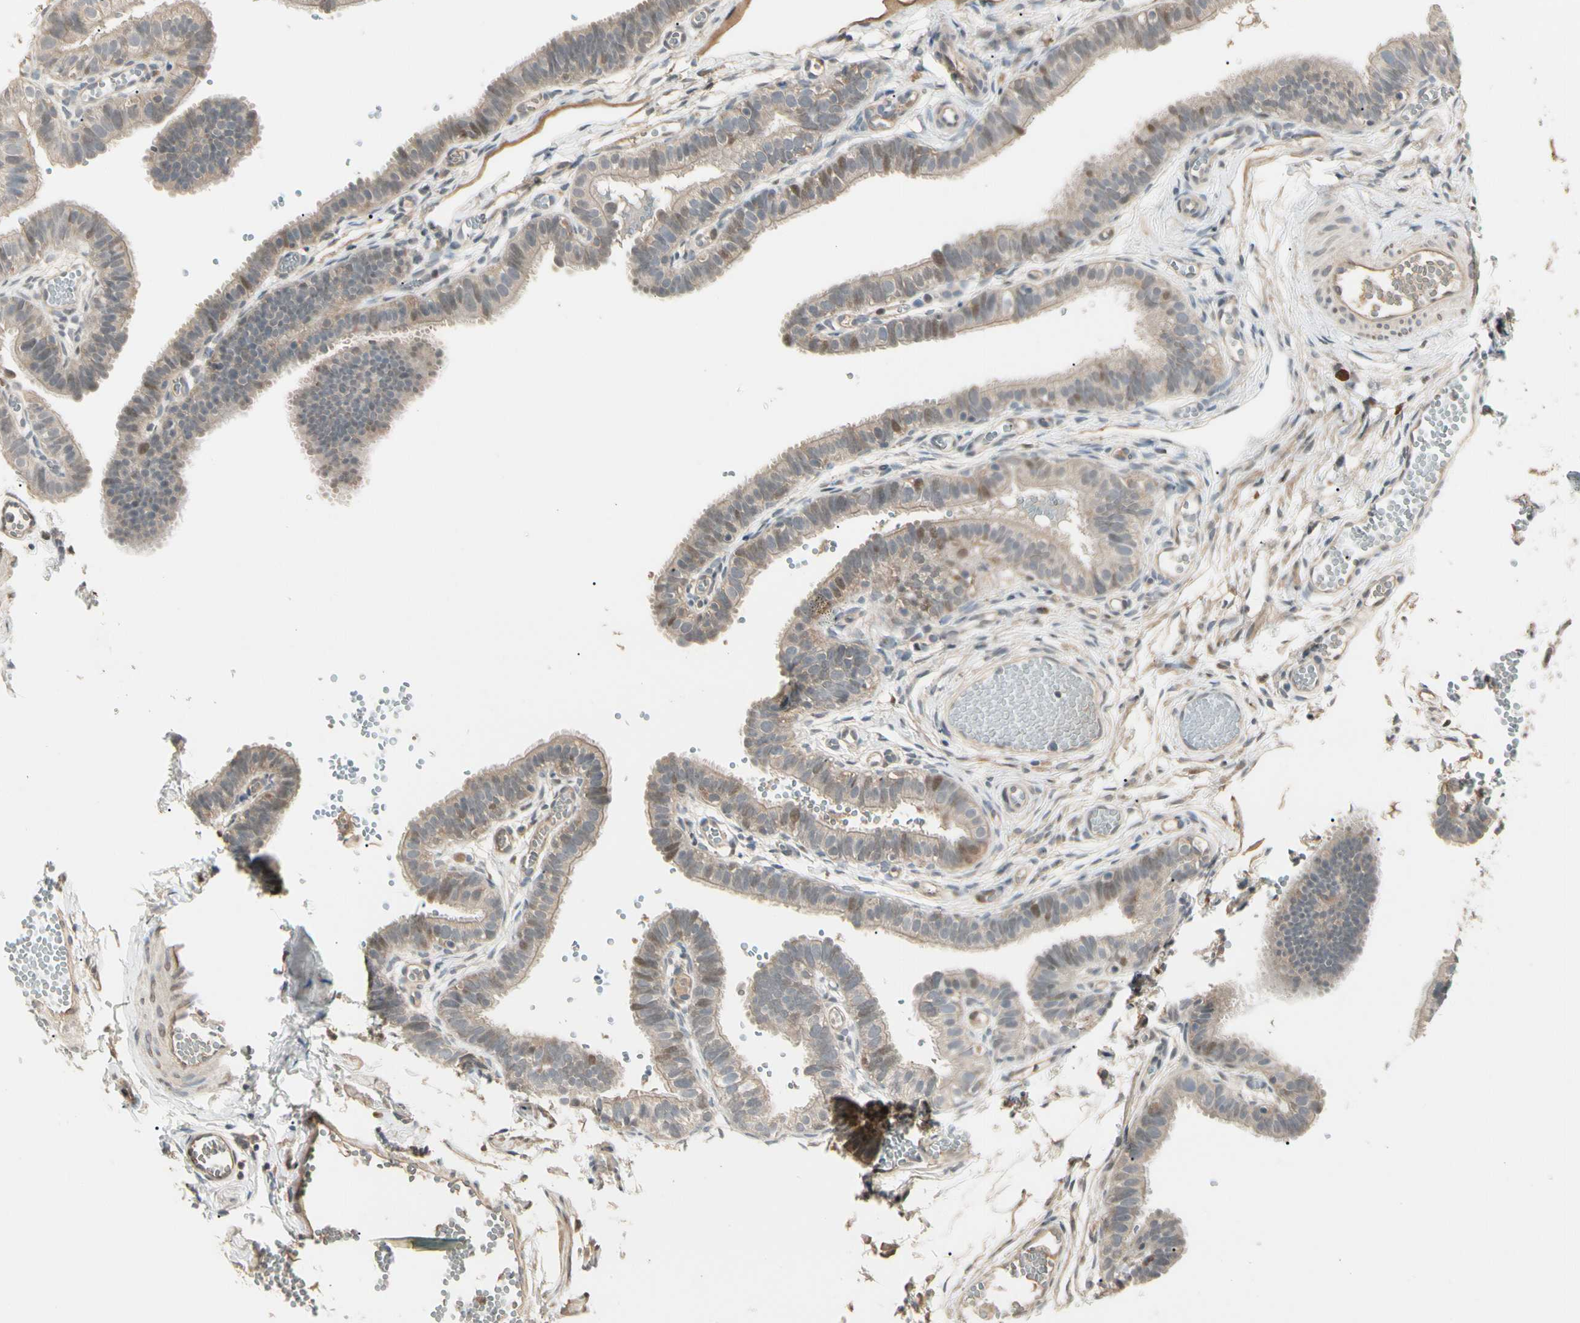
{"staining": {"intensity": "weak", "quantity": ">75%", "location": "cytoplasmic/membranous"}, "tissue": "fallopian tube", "cell_type": "Glandular cells", "image_type": "normal", "snomed": [{"axis": "morphology", "description": "Normal tissue, NOS"}, {"axis": "topography", "description": "Fallopian tube"}, {"axis": "topography", "description": "Placenta"}], "caption": "High-power microscopy captured an IHC image of unremarkable fallopian tube, revealing weak cytoplasmic/membranous positivity in approximately >75% of glandular cells. The staining was performed using DAB (3,3'-diaminobenzidine) to visualize the protein expression in brown, while the nuclei were stained in blue with hematoxylin (Magnification: 20x).", "gene": "ATG4C", "patient": {"sex": "female", "age": 34}}